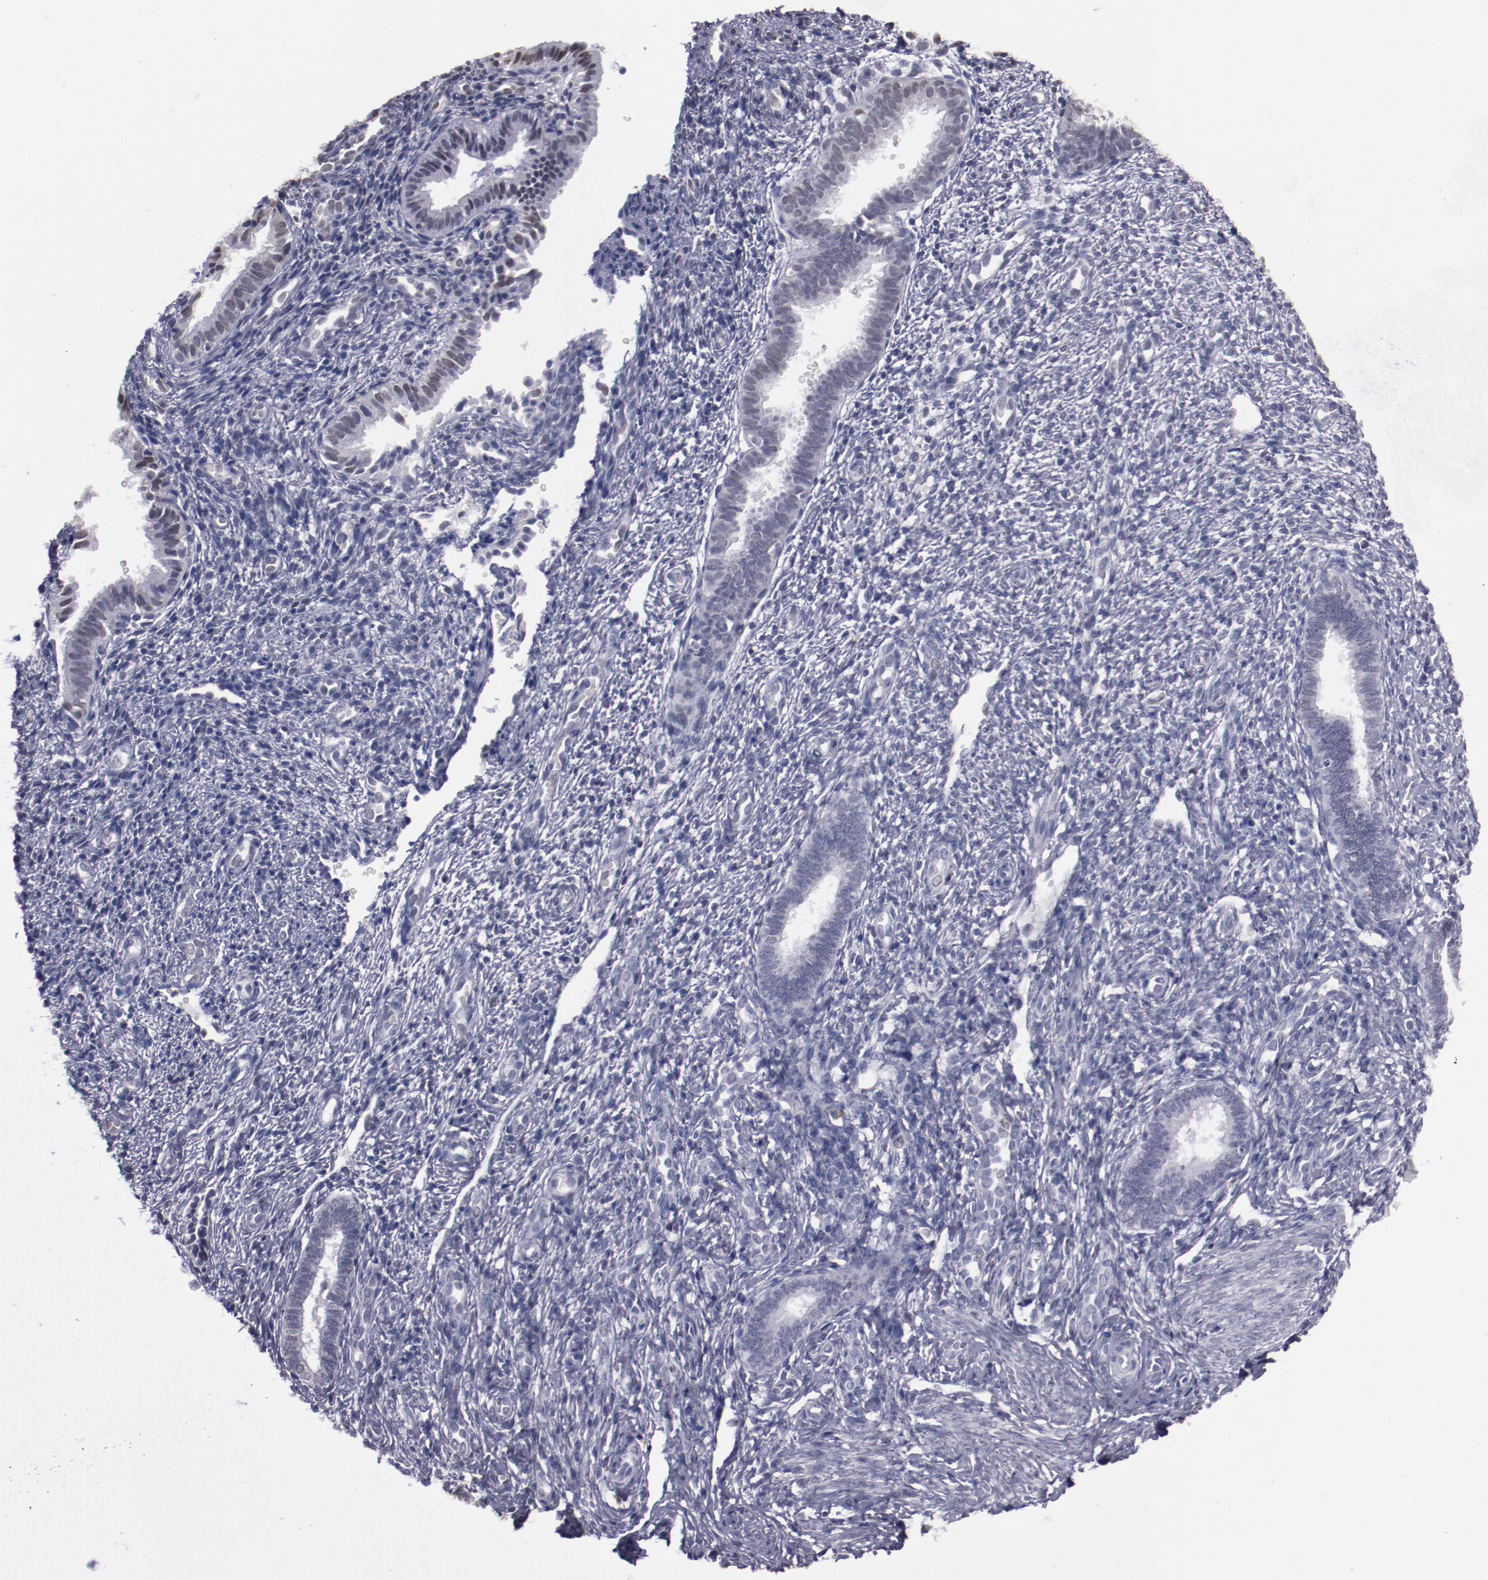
{"staining": {"intensity": "negative", "quantity": "none", "location": "none"}, "tissue": "endometrium", "cell_type": "Cells in endometrial stroma", "image_type": "normal", "snomed": [{"axis": "morphology", "description": "Normal tissue, NOS"}, {"axis": "topography", "description": "Endometrium"}], "caption": "Protein analysis of benign endometrium reveals no significant staining in cells in endometrial stroma.", "gene": "IRF4", "patient": {"sex": "female", "age": 27}}